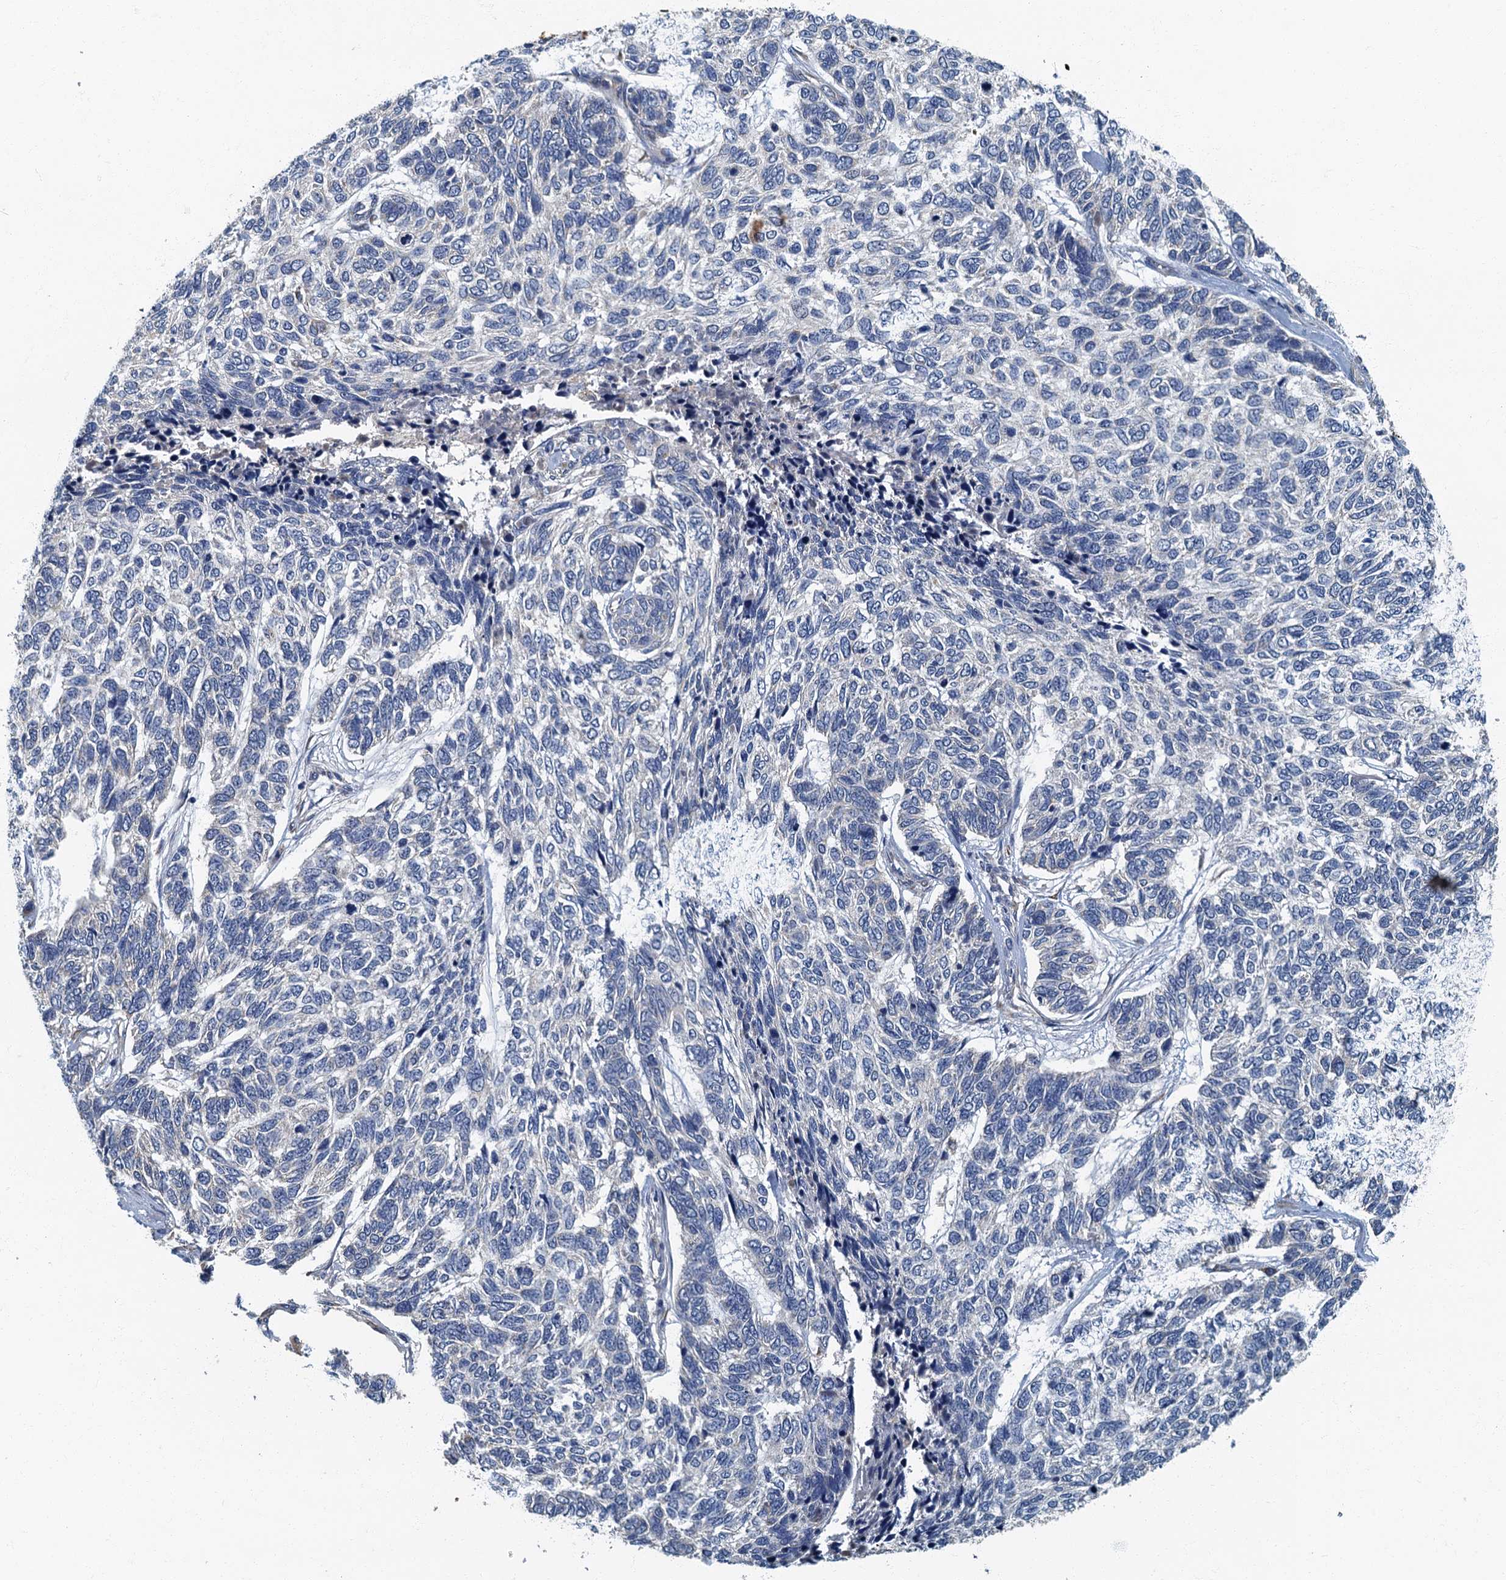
{"staining": {"intensity": "negative", "quantity": "none", "location": "none"}, "tissue": "skin cancer", "cell_type": "Tumor cells", "image_type": "cancer", "snomed": [{"axis": "morphology", "description": "Basal cell carcinoma"}, {"axis": "topography", "description": "Skin"}], "caption": "The IHC histopathology image has no significant positivity in tumor cells of skin basal cell carcinoma tissue. The staining is performed using DAB brown chromogen with nuclei counter-stained in using hematoxylin.", "gene": "DDX49", "patient": {"sex": "female", "age": 65}}